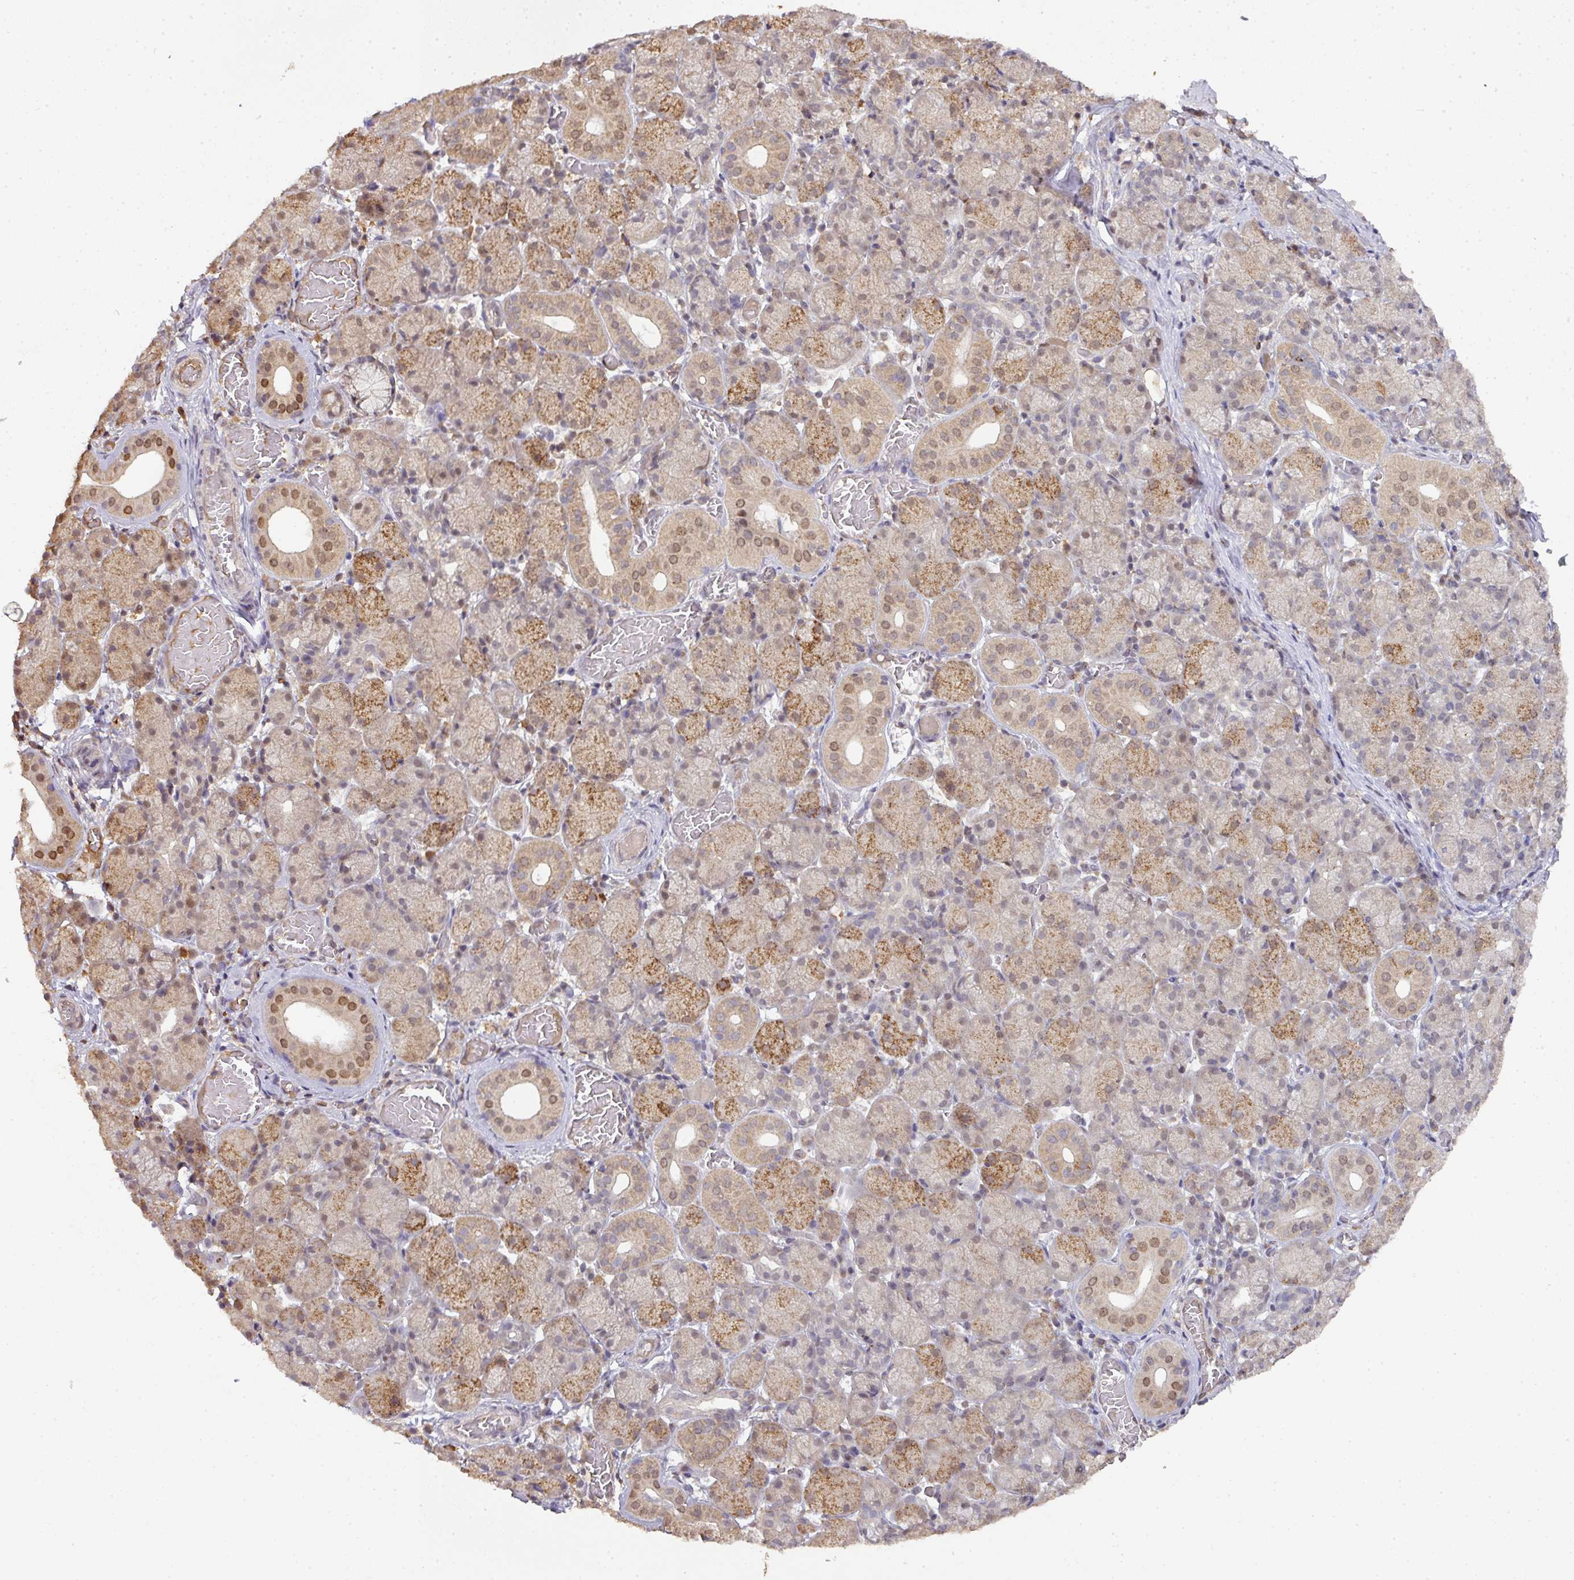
{"staining": {"intensity": "moderate", "quantity": "25%-75%", "location": "cytoplasmic/membranous,nuclear"}, "tissue": "salivary gland", "cell_type": "Glandular cells", "image_type": "normal", "snomed": [{"axis": "morphology", "description": "Normal tissue, NOS"}, {"axis": "topography", "description": "Salivary gland"}], "caption": "Immunohistochemistry (IHC) of normal human salivary gland displays medium levels of moderate cytoplasmic/membranous,nuclear staining in approximately 25%-75% of glandular cells.", "gene": "RANBP9", "patient": {"sex": "female", "age": 24}}